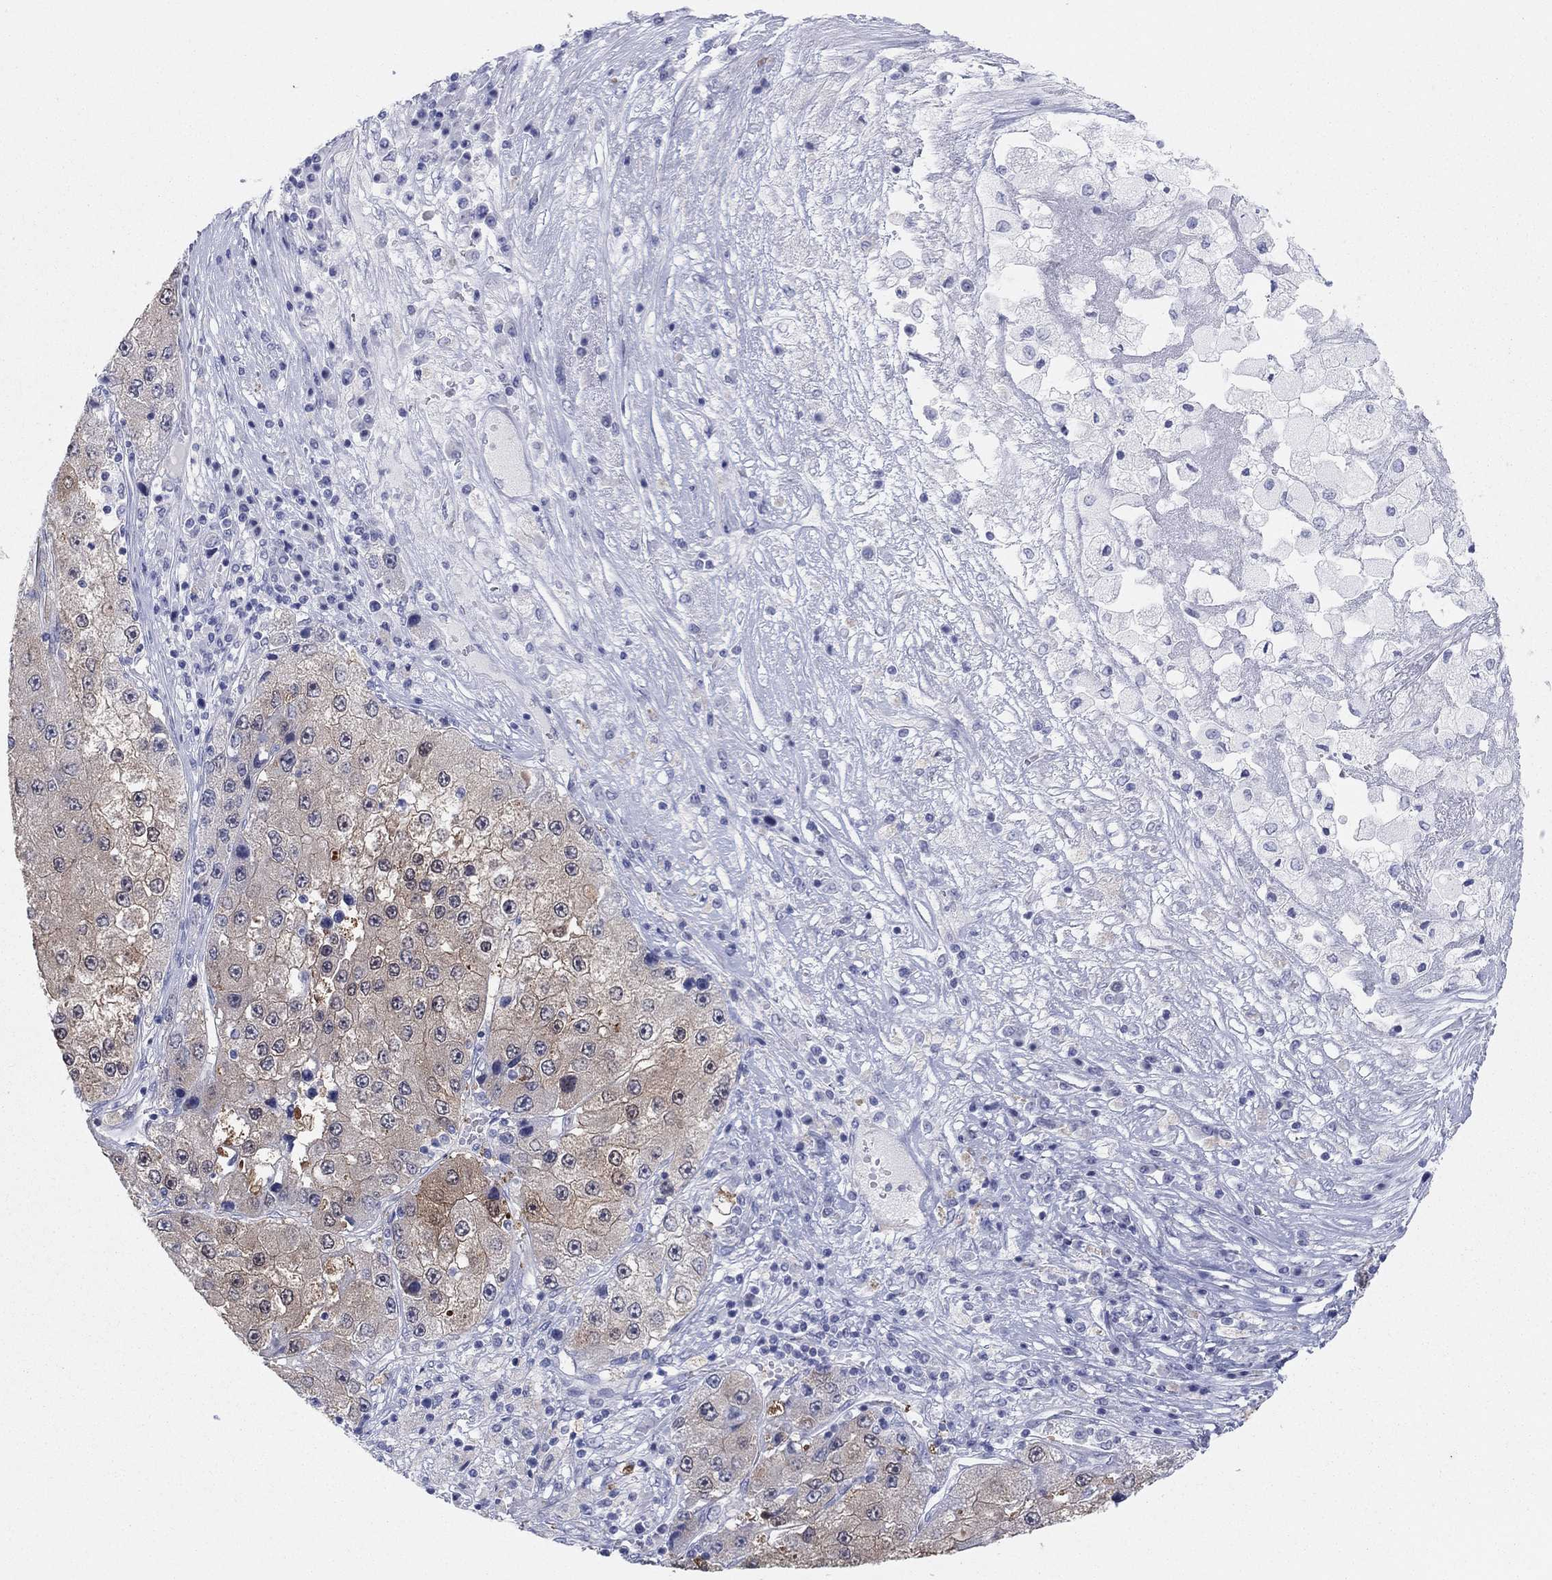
{"staining": {"intensity": "moderate", "quantity": "25%-75%", "location": "cytoplasmic/membranous"}, "tissue": "liver cancer", "cell_type": "Tumor cells", "image_type": "cancer", "snomed": [{"axis": "morphology", "description": "Carcinoma, Hepatocellular, NOS"}, {"axis": "topography", "description": "Liver"}], "caption": "Human liver cancer stained with a protein marker reveals moderate staining in tumor cells.", "gene": "CPNE6", "patient": {"sex": "female", "age": 73}}